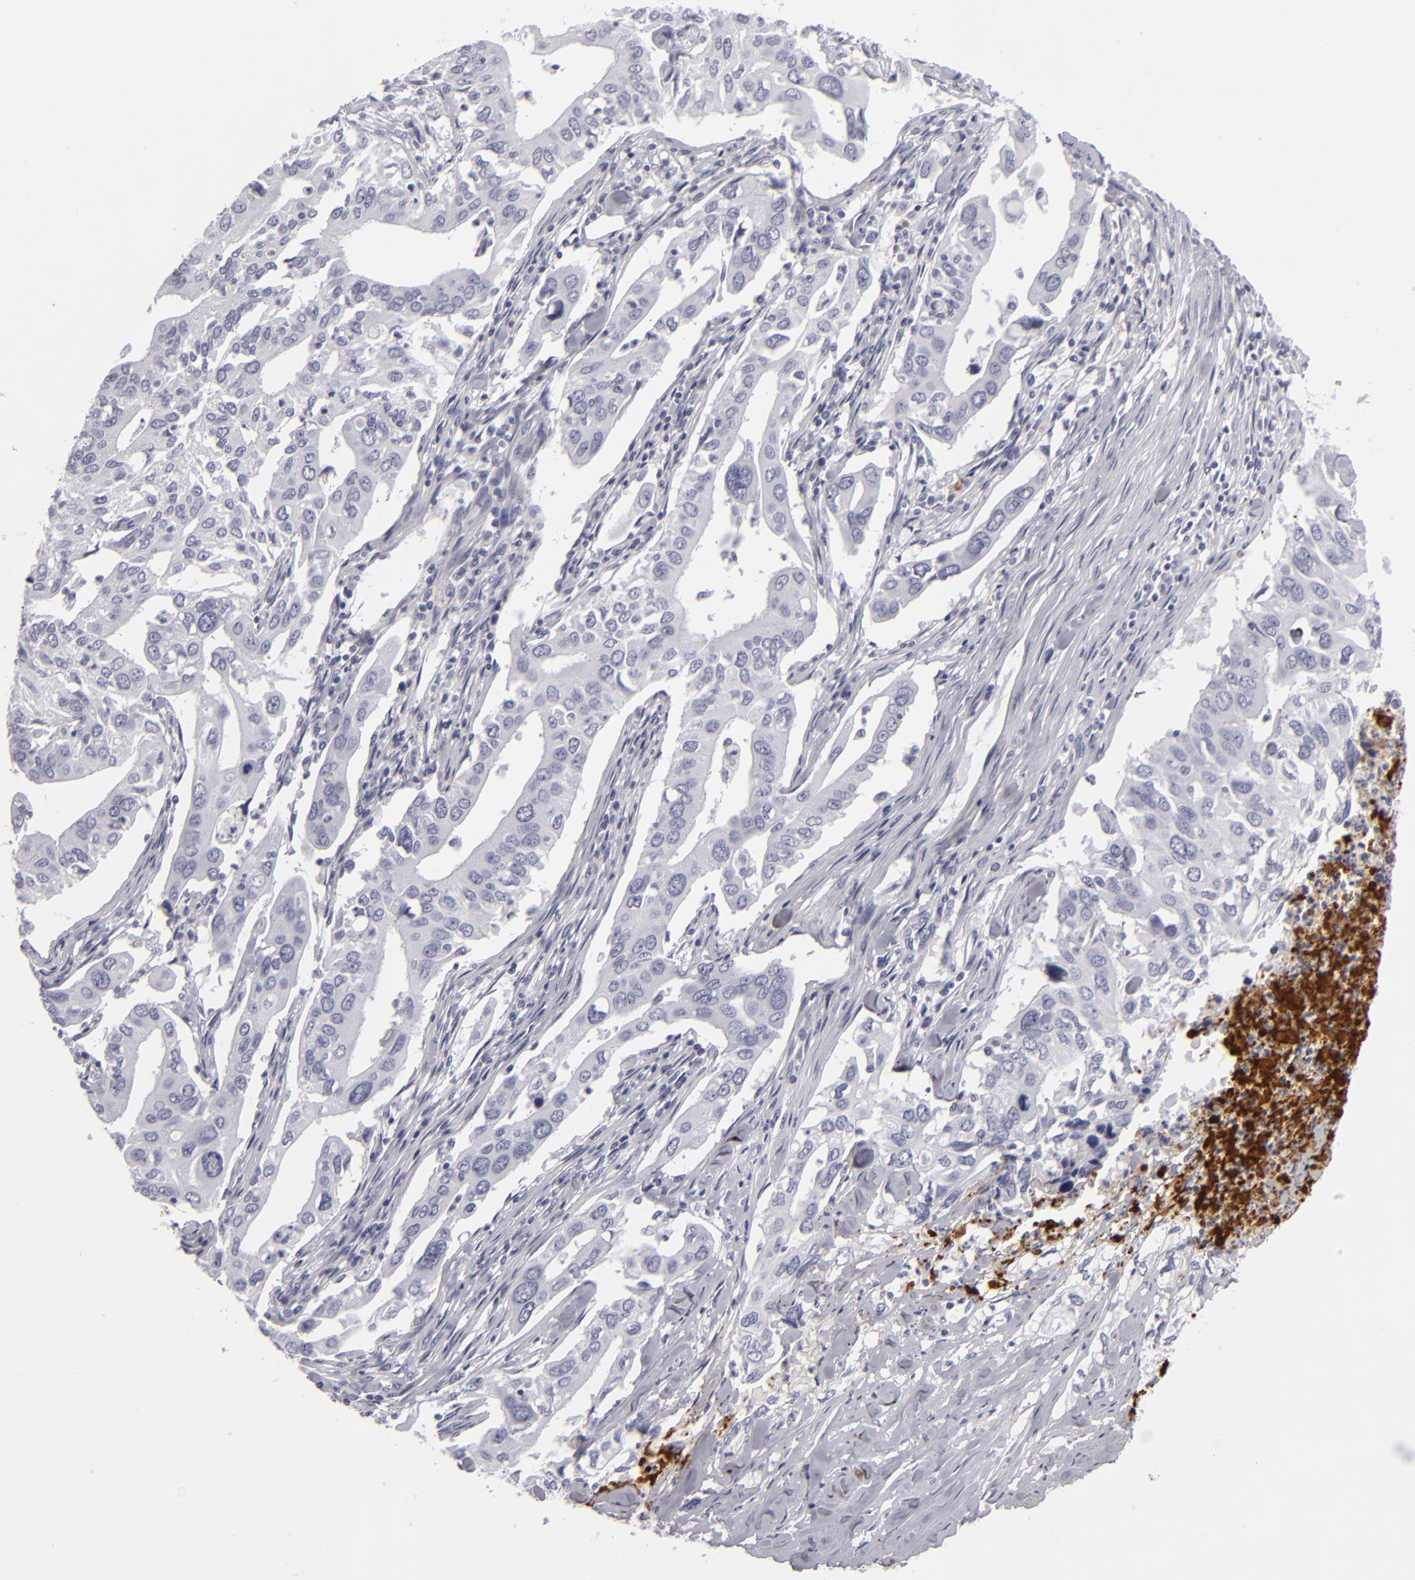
{"staining": {"intensity": "negative", "quantity": "none", "location": "none"}, "tissue": "lung cancer", "cell_type": "Tumor cells", "image_type": "cancer", "snomed": [{"axis": "morphology", "description": "Adenocarcinoma, NOS"}, {"axis": "topography", "description": "Lung"}], "caption": "Immunohistochemistry image of human lung cancer stained for a protein (brown), which exhibits no expression in tumor cells. (Stains: DAB (3,3'-diaminobenzidine) immunohistochemistry with hematoxylin counter stain, Microscopy: brightfield microscopy at high magnification).", "gene": "C9", "patient": {"sex": "male", "age": 48}}